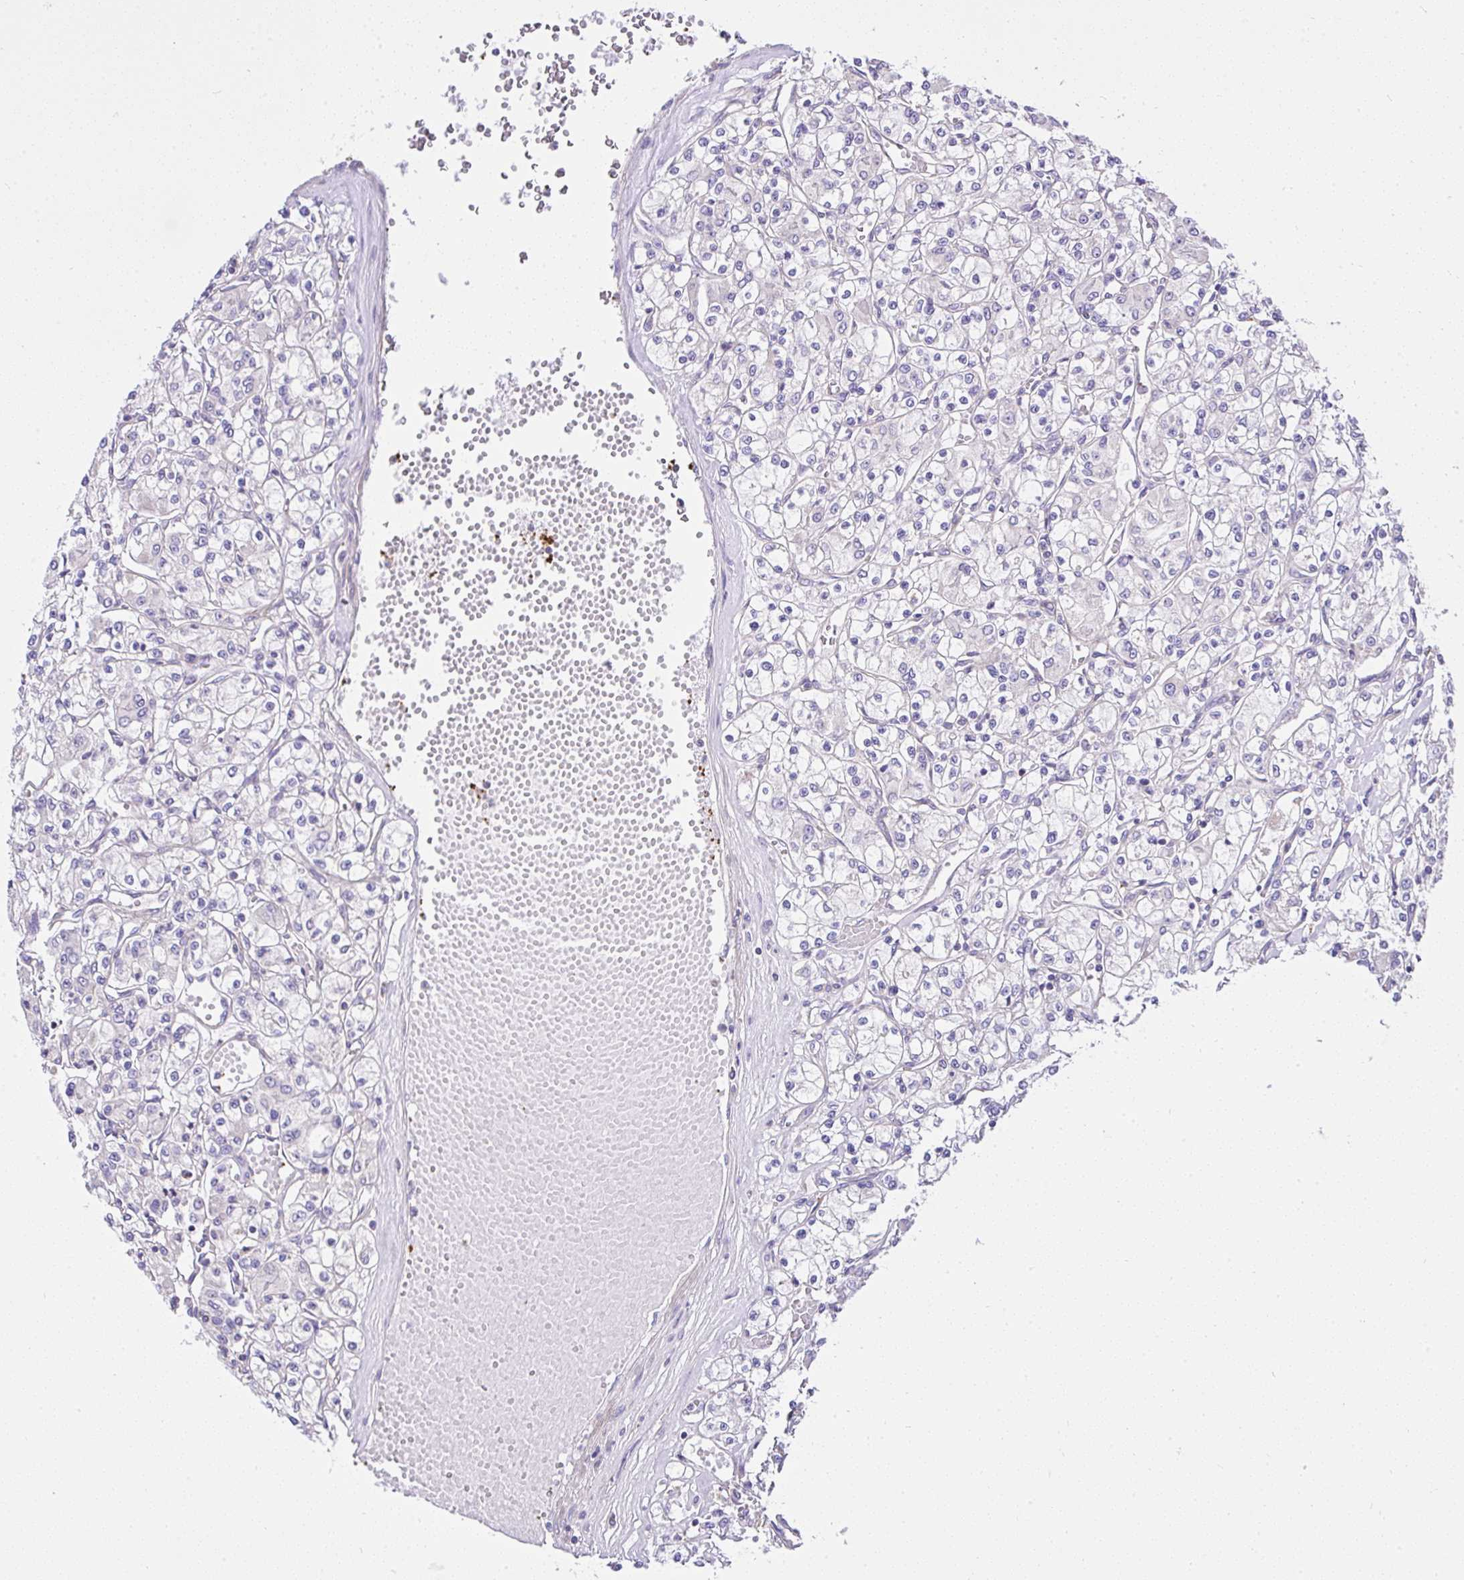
{"staining": {"intensity": "negative", "quantity": "none", "location": "none"}, "tissue": "renal cancer", "cell_type": "Tumor cells", "image_type": "cancer", "snomed": [{"axis": "morphology", "description": "Adenocarcinoma, NOS"}, {"axis": "topography", "description": "Kidney"}], "caption": "An immunohistochemistry micrograph of renal cancer (adenocarcinoma) is shown. There is no staining in tumor cells of renal cancer (adenocarcinoma). (IHC, brightfield microscopy, high magnification).", "gene": "CCDC142", "patient": {"sex": "female", "age": 59}}